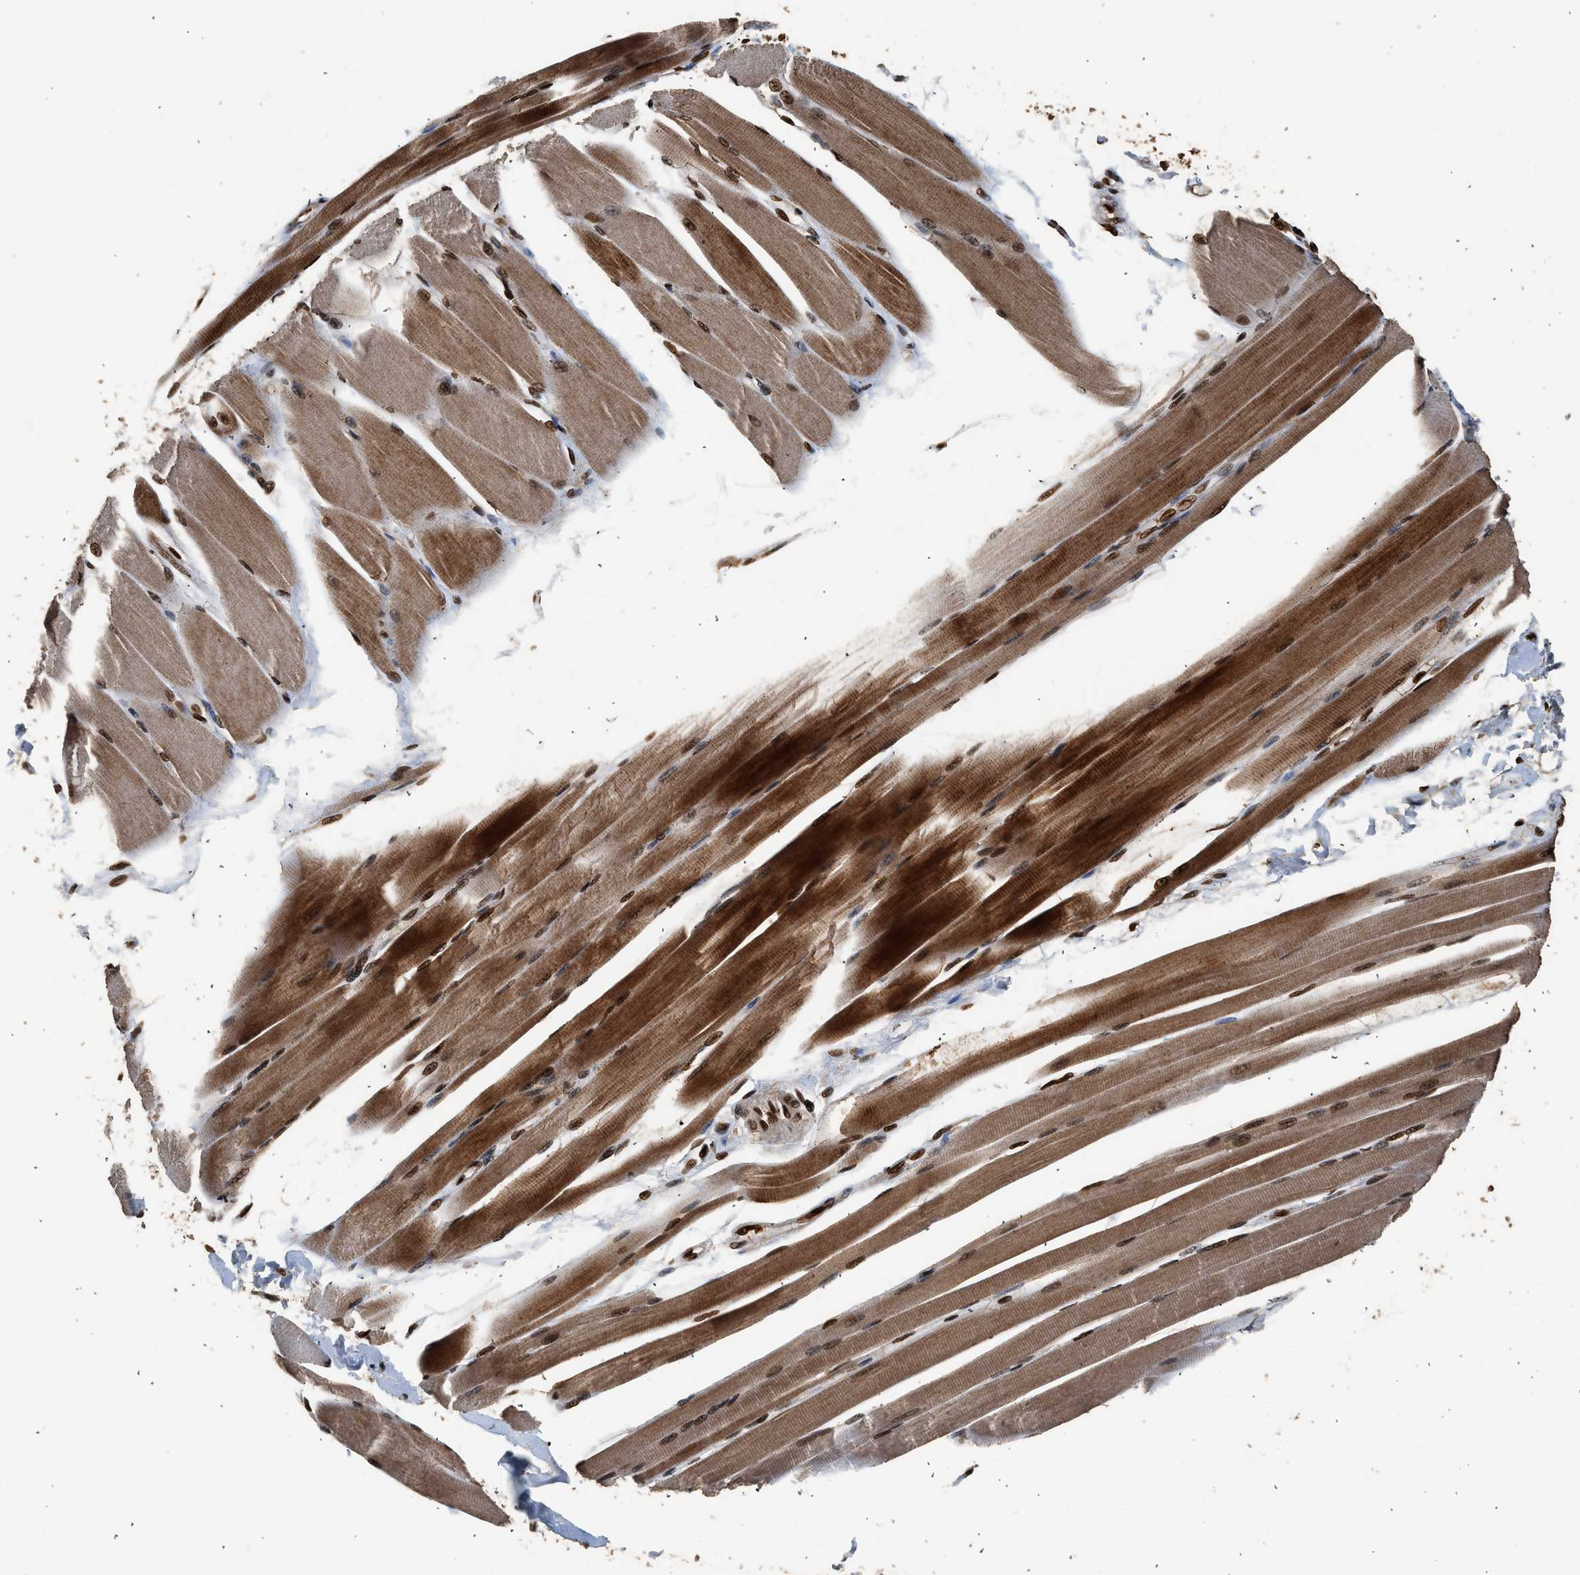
{"staining": {"intensity": "strong", "quantity": ">75%", "location": "cytoplasmic/membranous,nuclear"}, "tissue": "skeletal muscle", "cell_type": "Myocytes", "image_type": "normal", "snomed": [{"axis": "morphology", "description": "Normal tissue, NOS"}, {"axis": "topography", "description": "Skeletal muscle"}, {"axis": "topography", "description": "Peripheral nerve tissue"}], "caption": "The histopathology image shows a brown stain indicating the presence of a protein in the cytoplasmic/membranous,nuclear of myocytes in skeletal muscle.", "gene": "PPP4R3B", "patient": {"sex": "female", "age": 84}}